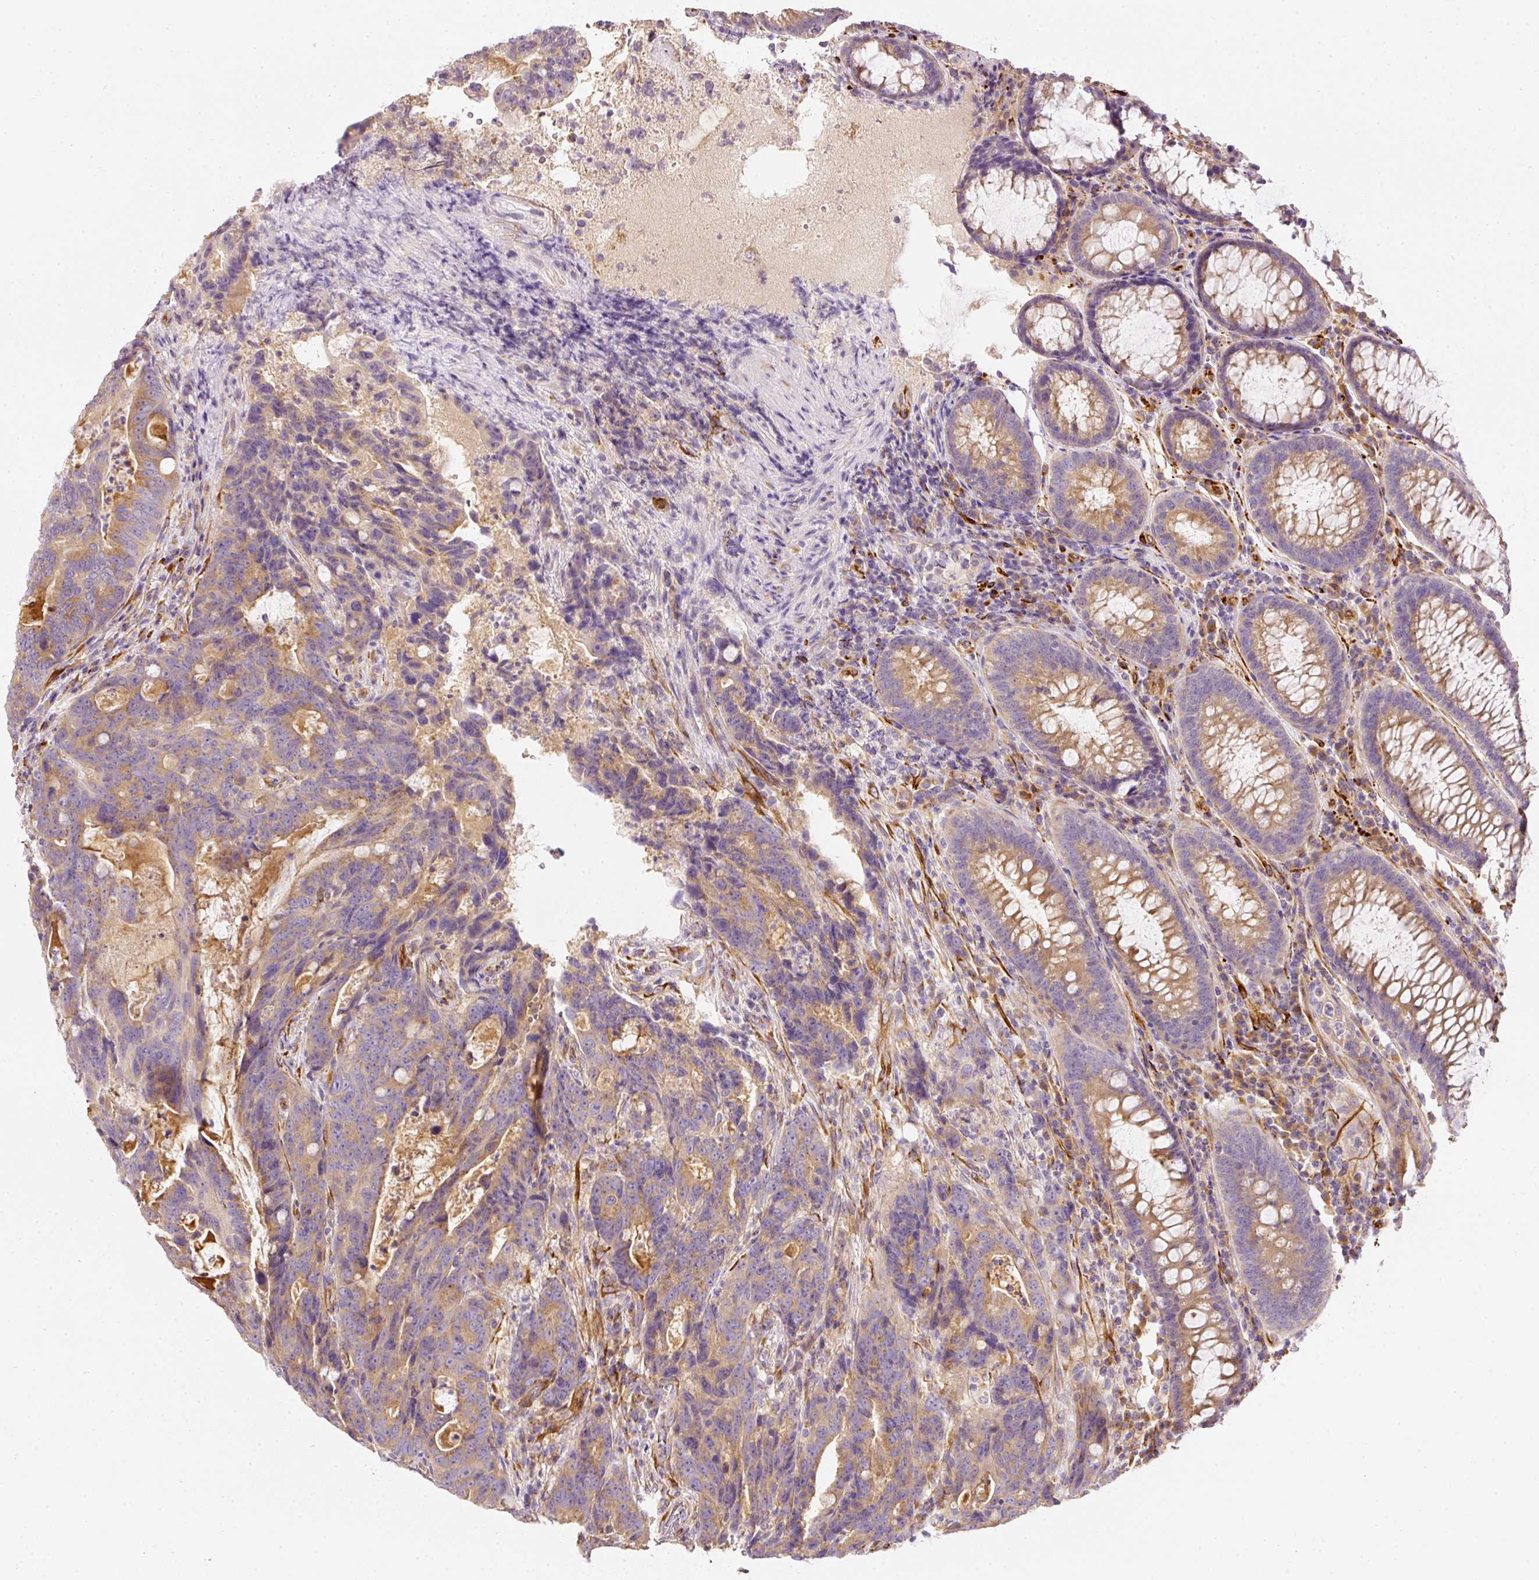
{"staining": {"intensity": "moderate", "quantity": ">75%", "location": "cytoplasmic/membranous"}, "tissue": "colorectal cancer", "cell_type": "Tumor cells", "image_type": "cancer", "snomed": [{"axis": "morphology", "description": "Adenocarcinoma, NOS"}, {"axis": "topography", "description": "Colon"}], "caption": "Immunohistochemical staining of human colorectal cancer (adenocarcinoma) reveals moderate cytoplasmic/membranous protein staining in approximately >75% of tumor cells.", "gene": "RNF167", "patient": {"sex": "female", "age": 82}}